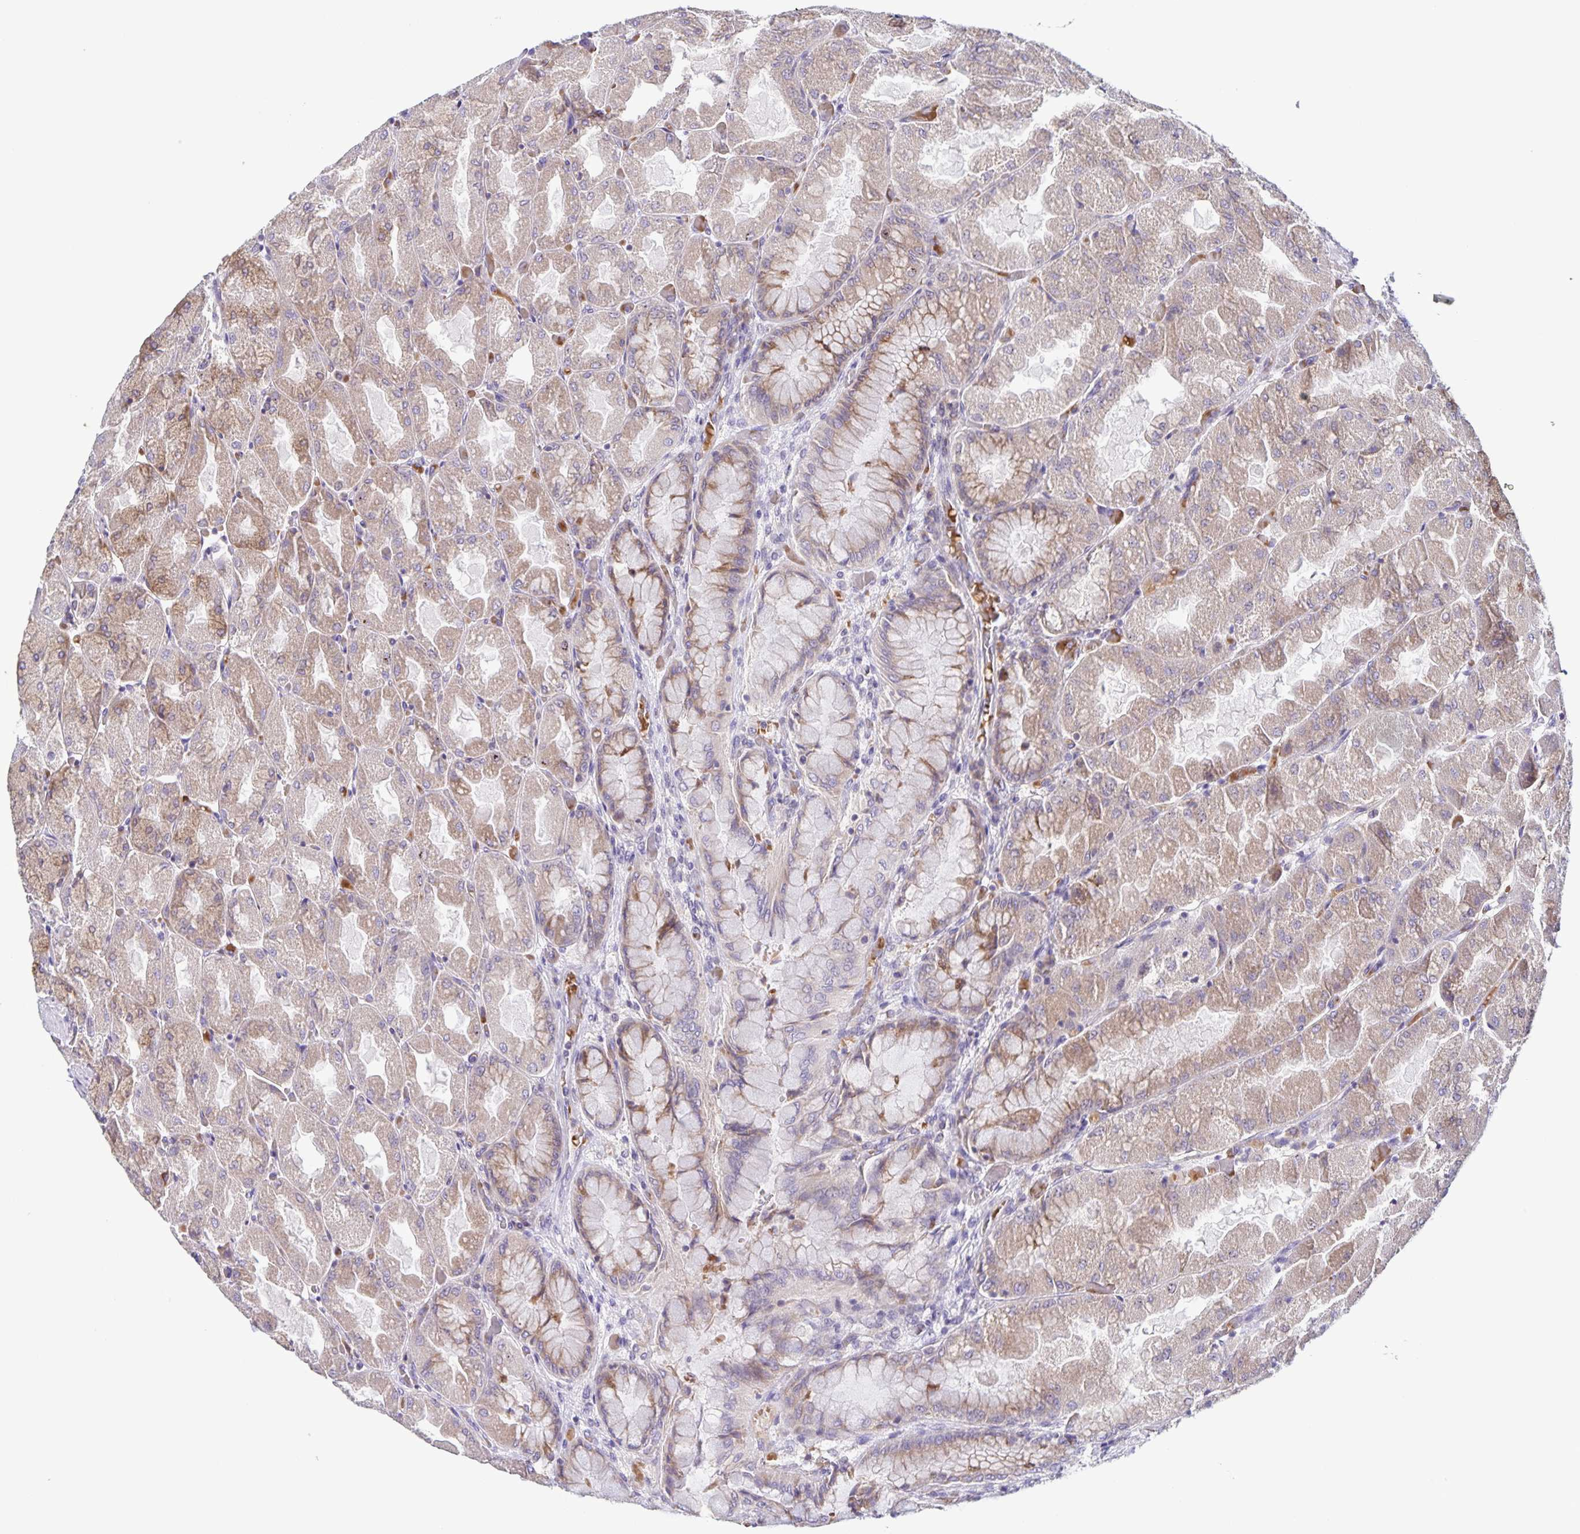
{"staining": {"intensity": "weak", "quantity": "25%-75%", "location": "cytoplasmic/membranous,nuclear"}, "tissue": "stomach", "cell_type": "Glandular cells", "image_type": "normal", "snomed": [{"axis": "morphology", "description": "Normal tissue, NOS"}, {"axis": "topography", "description": "Stomach"}], "caption": "Immunohistochemistry (DAB) staining of benign human stomach shows weak cytoplasmic/membranous,nuclear protein staining in approximately 25%-75% of glandular cells.", "gene": "STPG4", "patient": {"sex": "female", "age": 61}}